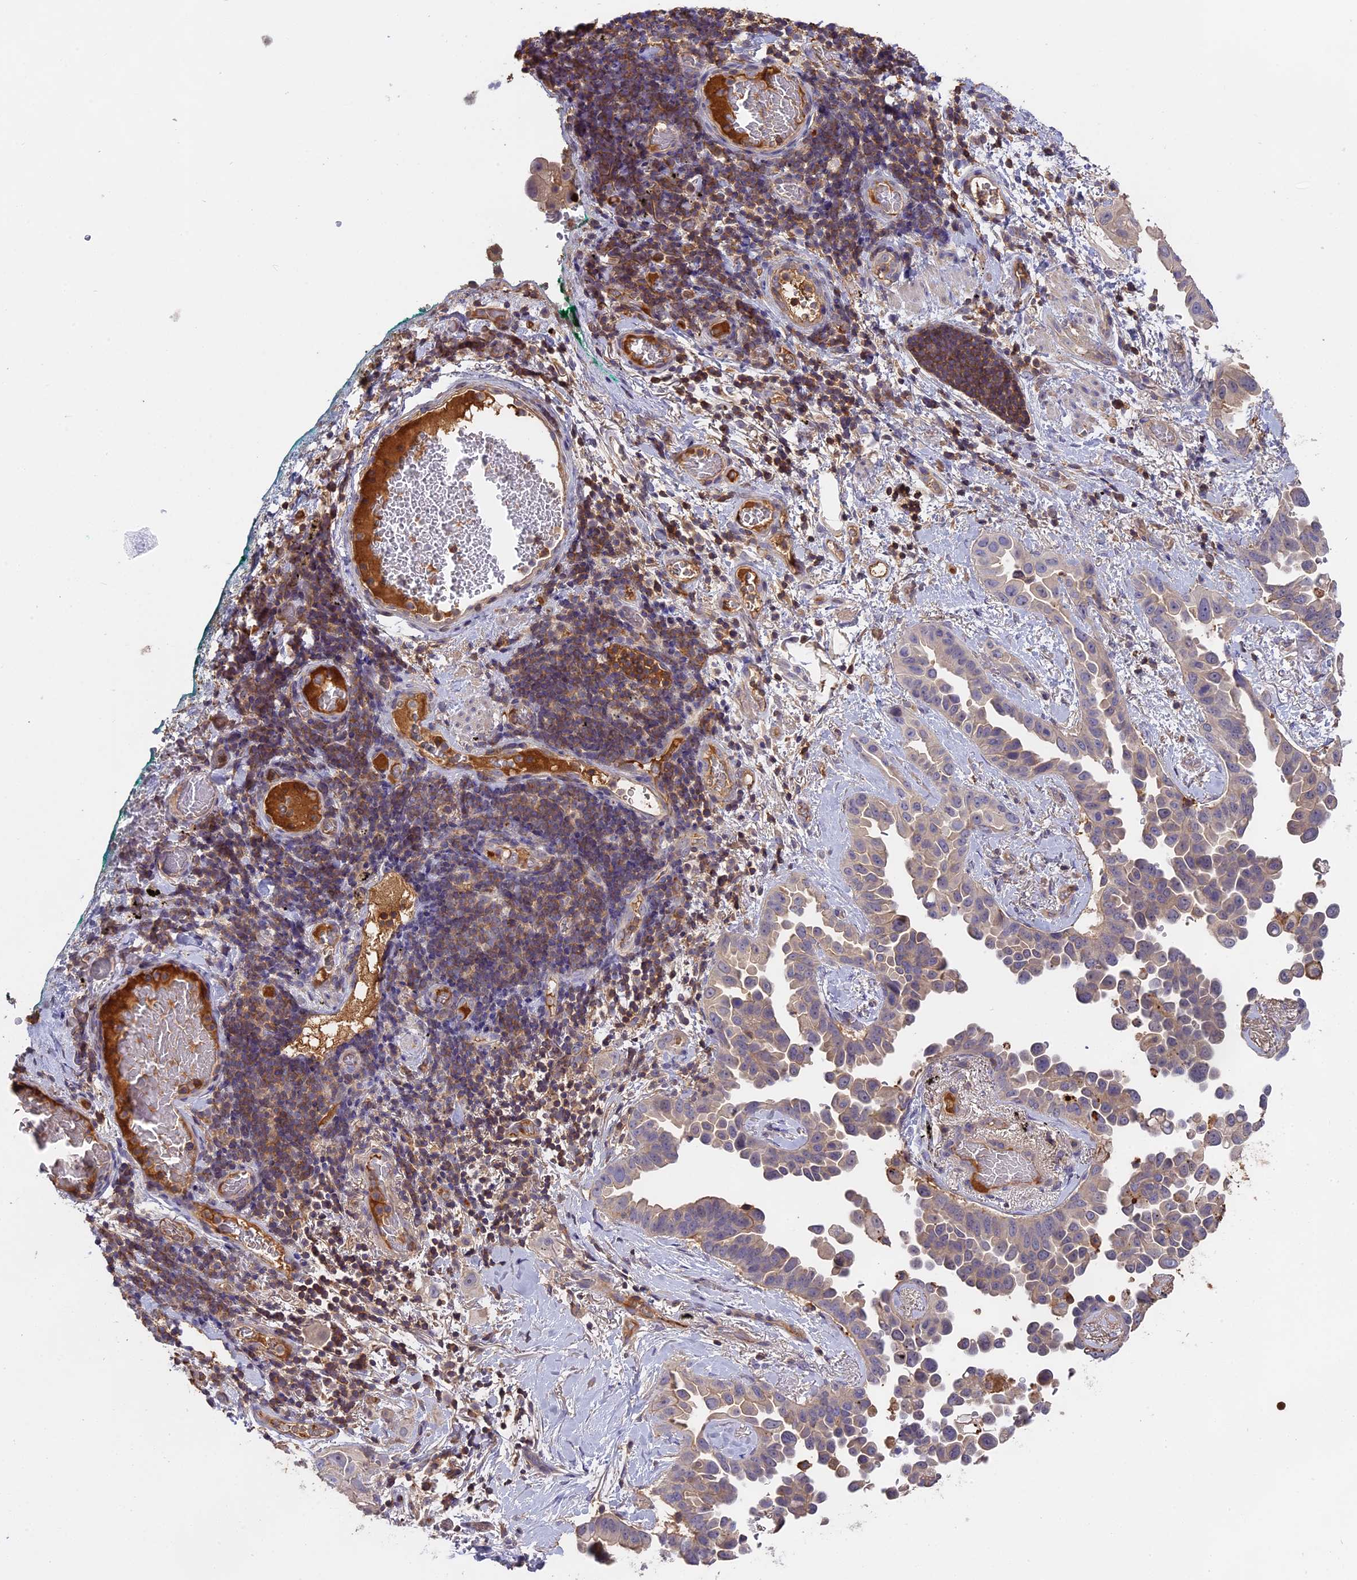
{"staining": {"intensity": "negative", "quantity": "none", "location": "none"}, "tissue": "lung cancer", "cell_type": "Tumor cells", "image_type": "cancer", "snomed": [{"axis": "morphology", "description": "Adenocarcinoma, NOS"}, {"axis": "topography", "description": "Lung"}], "caption": "Tumor cells are negative for protein expression in human lung cancer.", "gene": "CFAP119", "patient": {"sex": "female", "age": 67}}